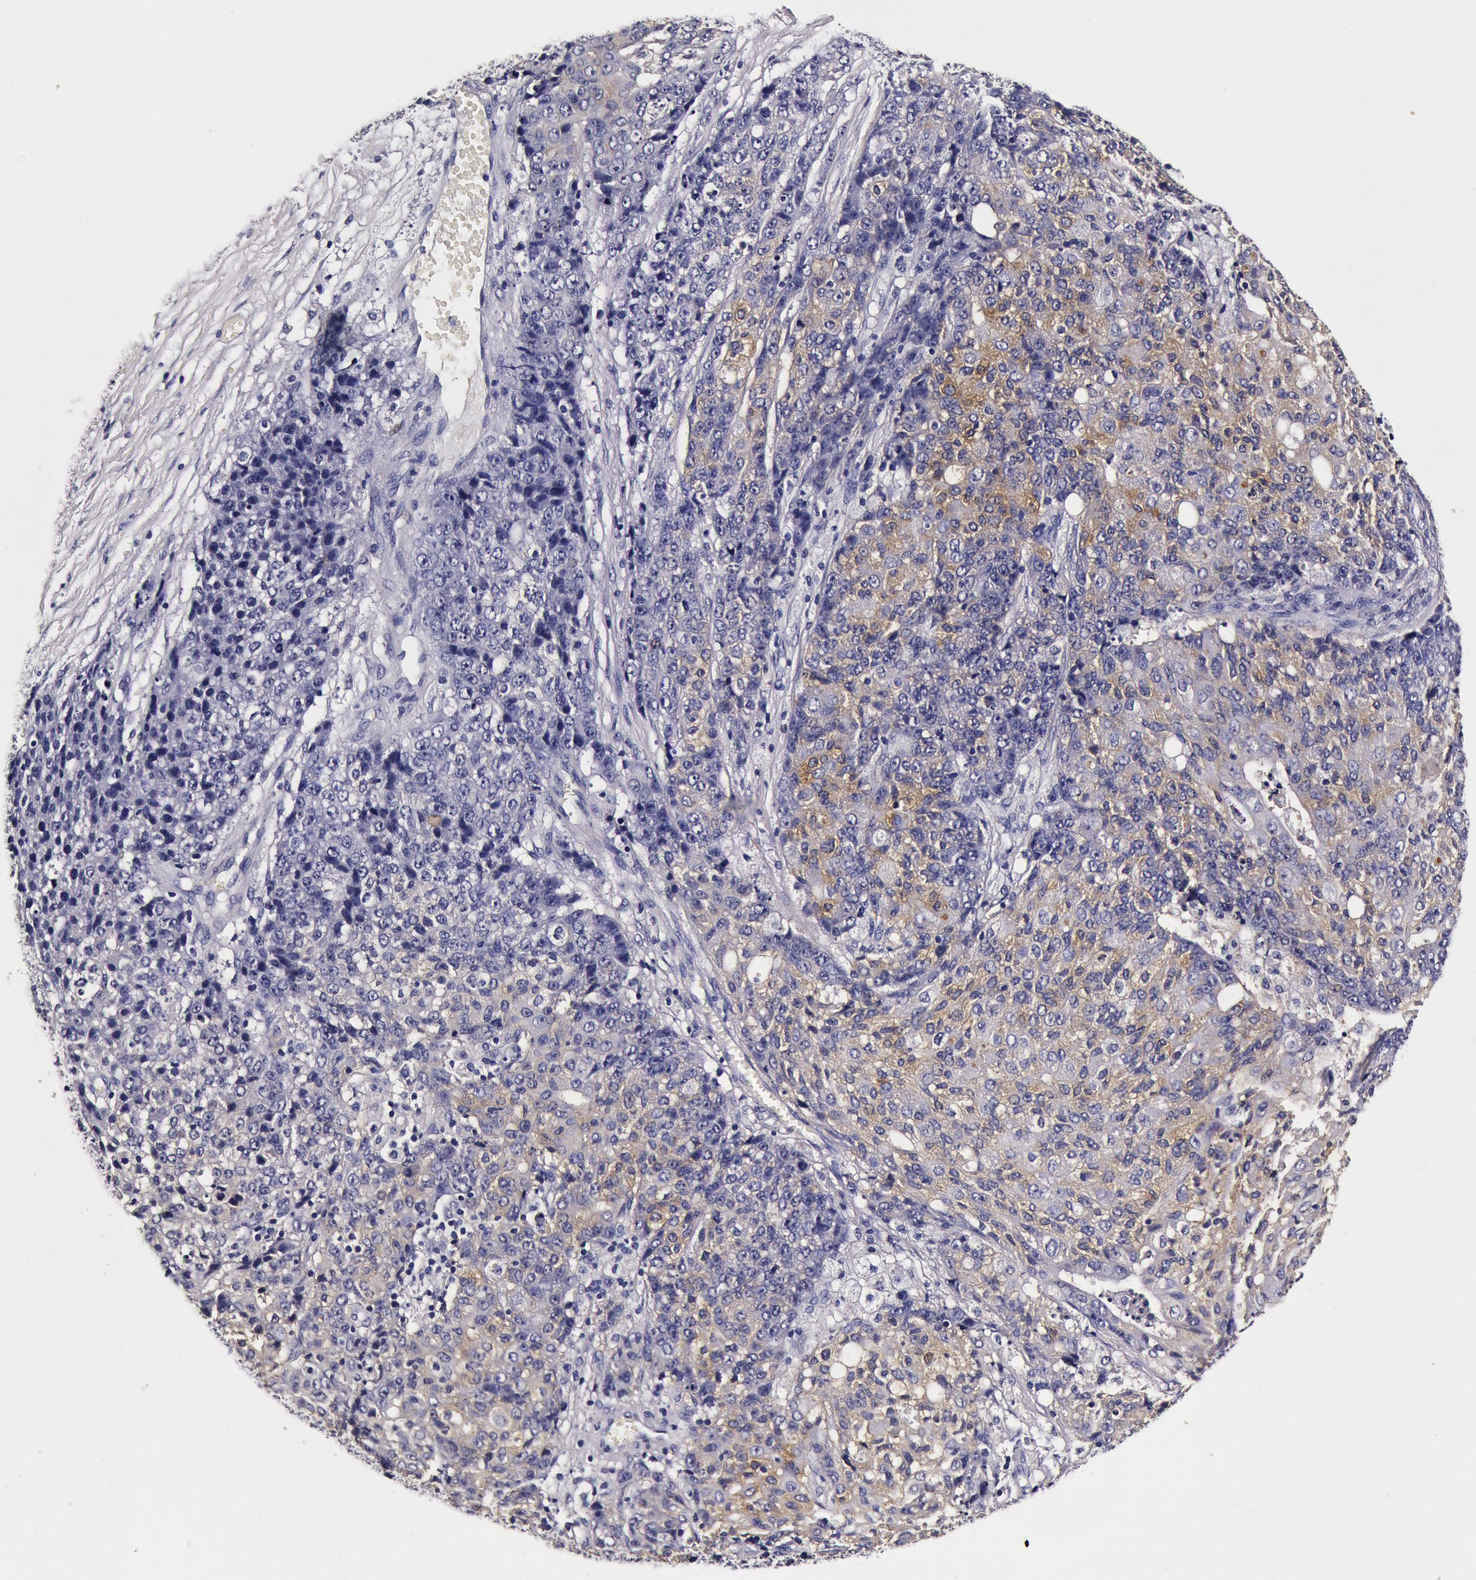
{"staining": {"intensity": "moderate", "quantity": "25%-75%", "location": "cytoplasmic/membranous"}, "tissue": "ovarian cancer", "cell_type": "Tumor cells", "image_type": "cancer", "snomed": [{"axis": "morphology", "description": "Carcinoma, endometroid"}, {"axis": "topography", "description": "Ovary"}], "caption": "Endometroid carcinoma (ovarian) stained with a brown dye demonstrates moderate cytoplasmic/membranous positive positivity in about 25%-75% of tumor cells.", "gene": "CCDC22", "patient": {"sex": "female", "age": 42}}